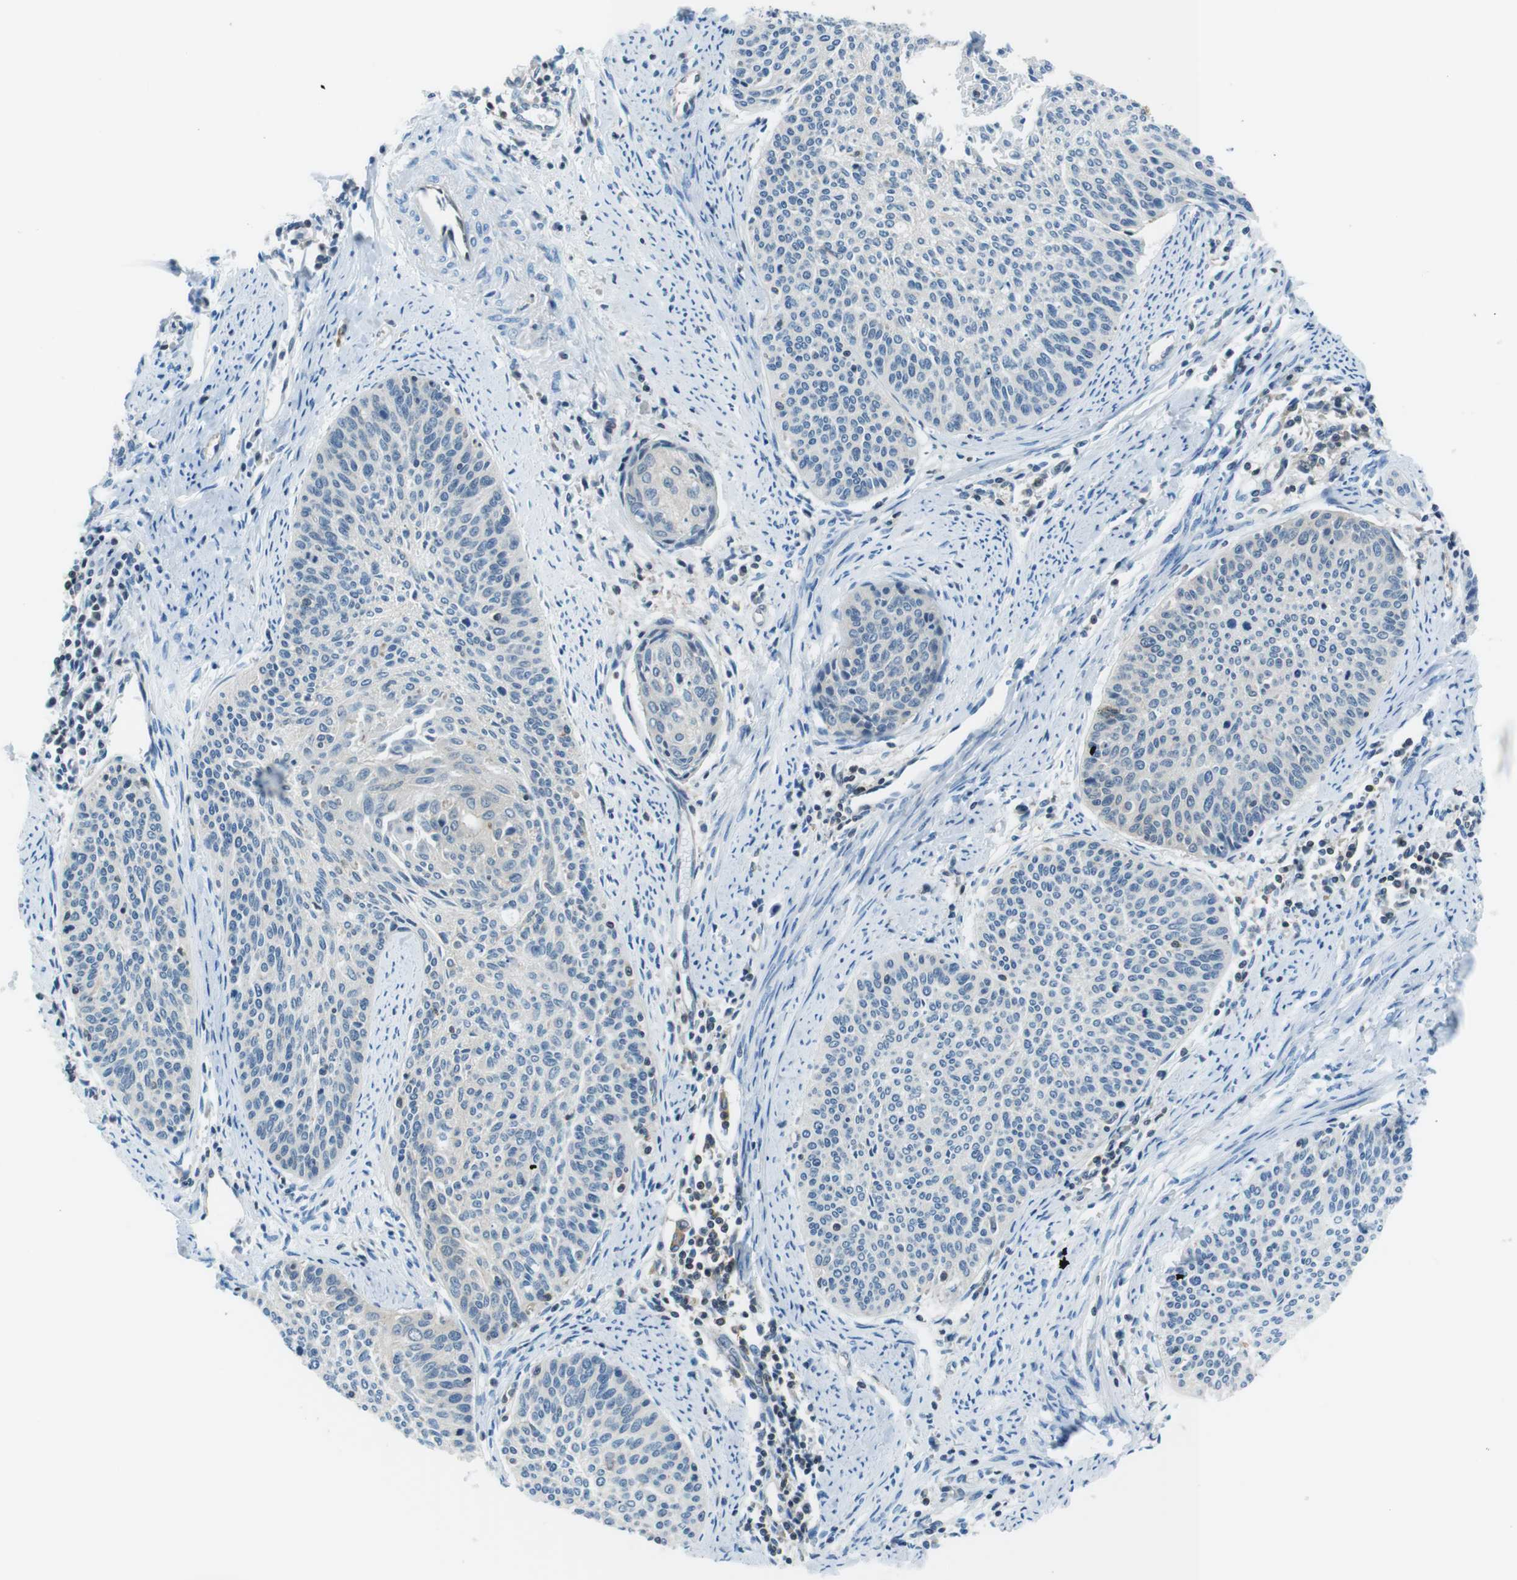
{"staining": {"intensity": "negative", "quantity": "none", "location": "none"}, "tissue": "cervical cancer", "cell_type": "Tumor cells", "image_type": "cancer", "snomed": [{"axis": "morphology", "description": "Squamous cell carcinoma, NOS"}, {"axis": "topography", "description": "Cervix"}], "caption": "Immunohistochemistry photomicrograph of human cervical squamous cell carcinoma stained for a protein (brown), which shows no staining in tumor cells. (DAB (3,3'-diaminobenzidine) immunohistochemistry (IHC) visualized using brightfield microscopy, high magnification).", "gene": "TES", "patient": {"sex": "female", "age": 55}}